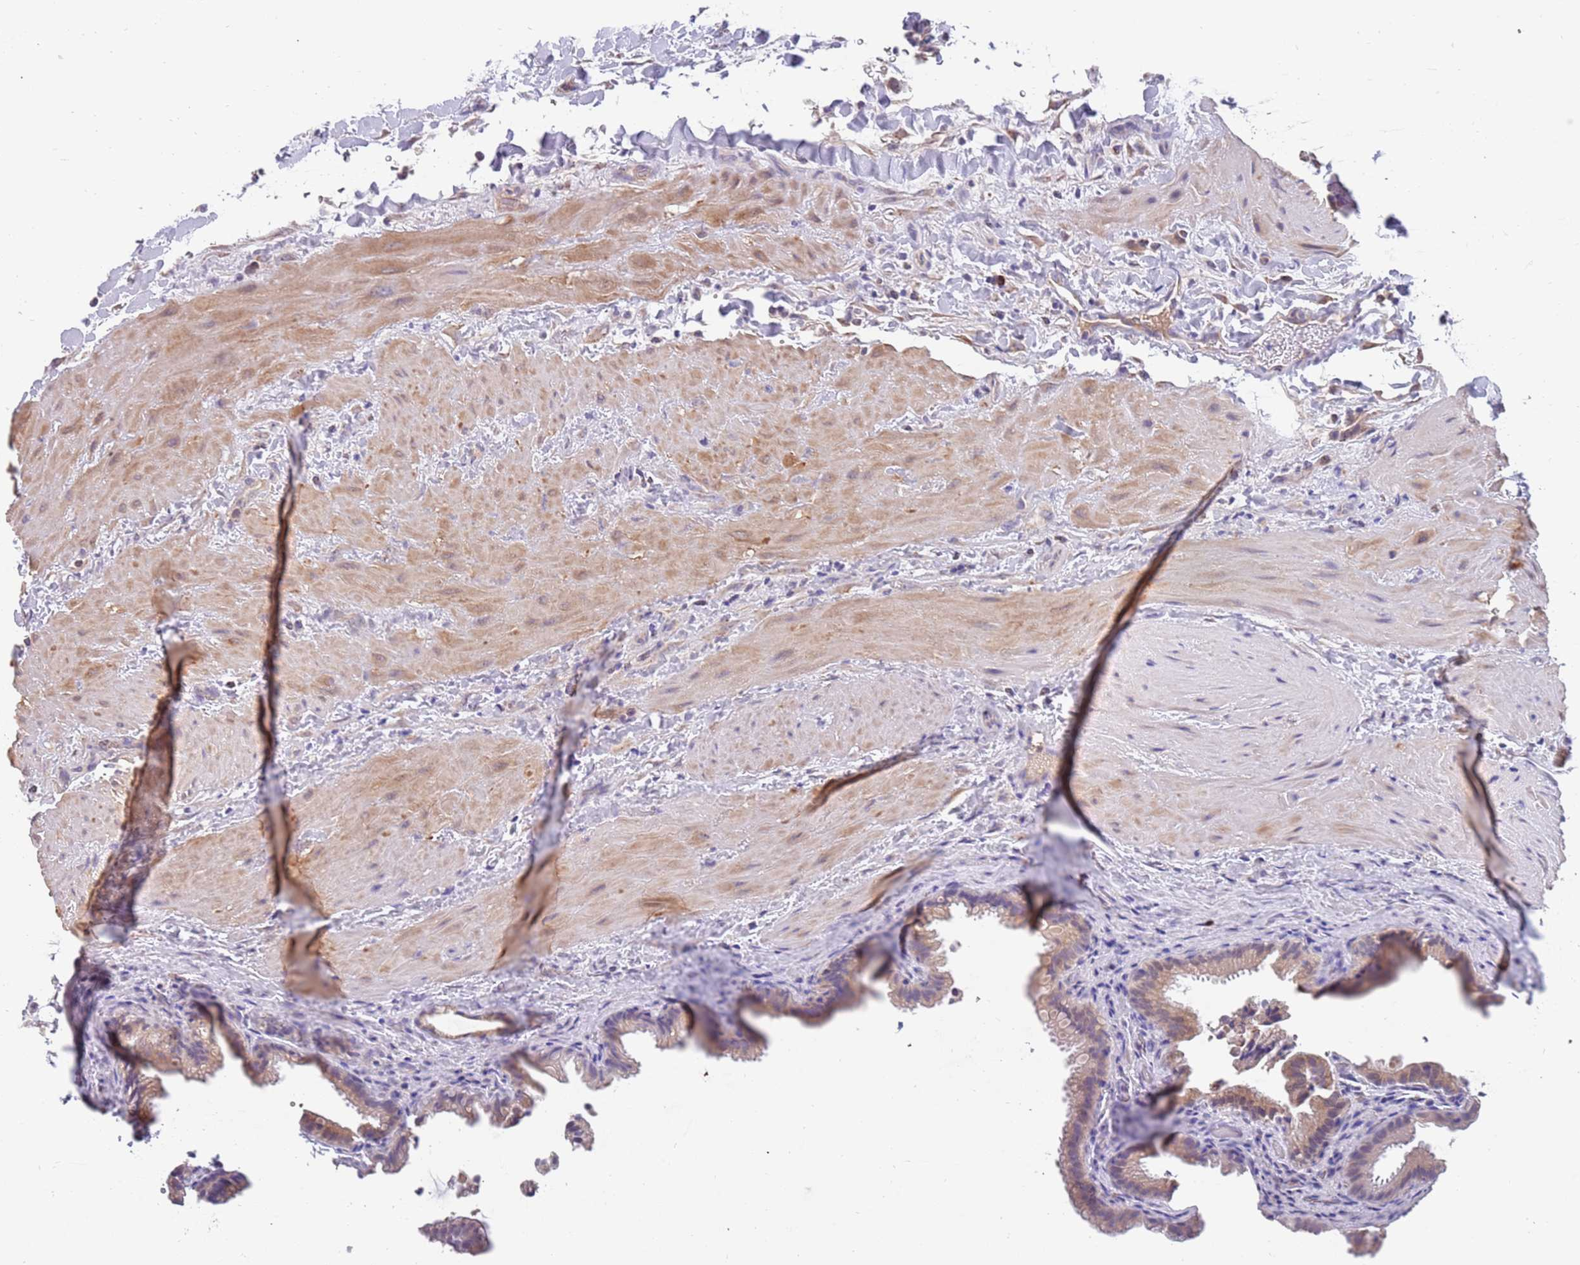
{"staining": {"intensity": "weak", "quantity": "25%-75%", "location": "cytoplasmic/membranous"}, "tissue": "gallbladder", "cell_type": "Glandular cells", "image_type": "normal", "snomed": [{"axis": "morphology", "description": "Normal tissue, NOS"}, {"axis": "topography", "description": "Gallbladder"}], "caption": "Weak cytoplasmic/membranous staining is identified in approximately 25%-75% of glandular cells in benign gallbladder.", "gene": "ZNF746", "patient": {"sex": "male", "age": 24}}